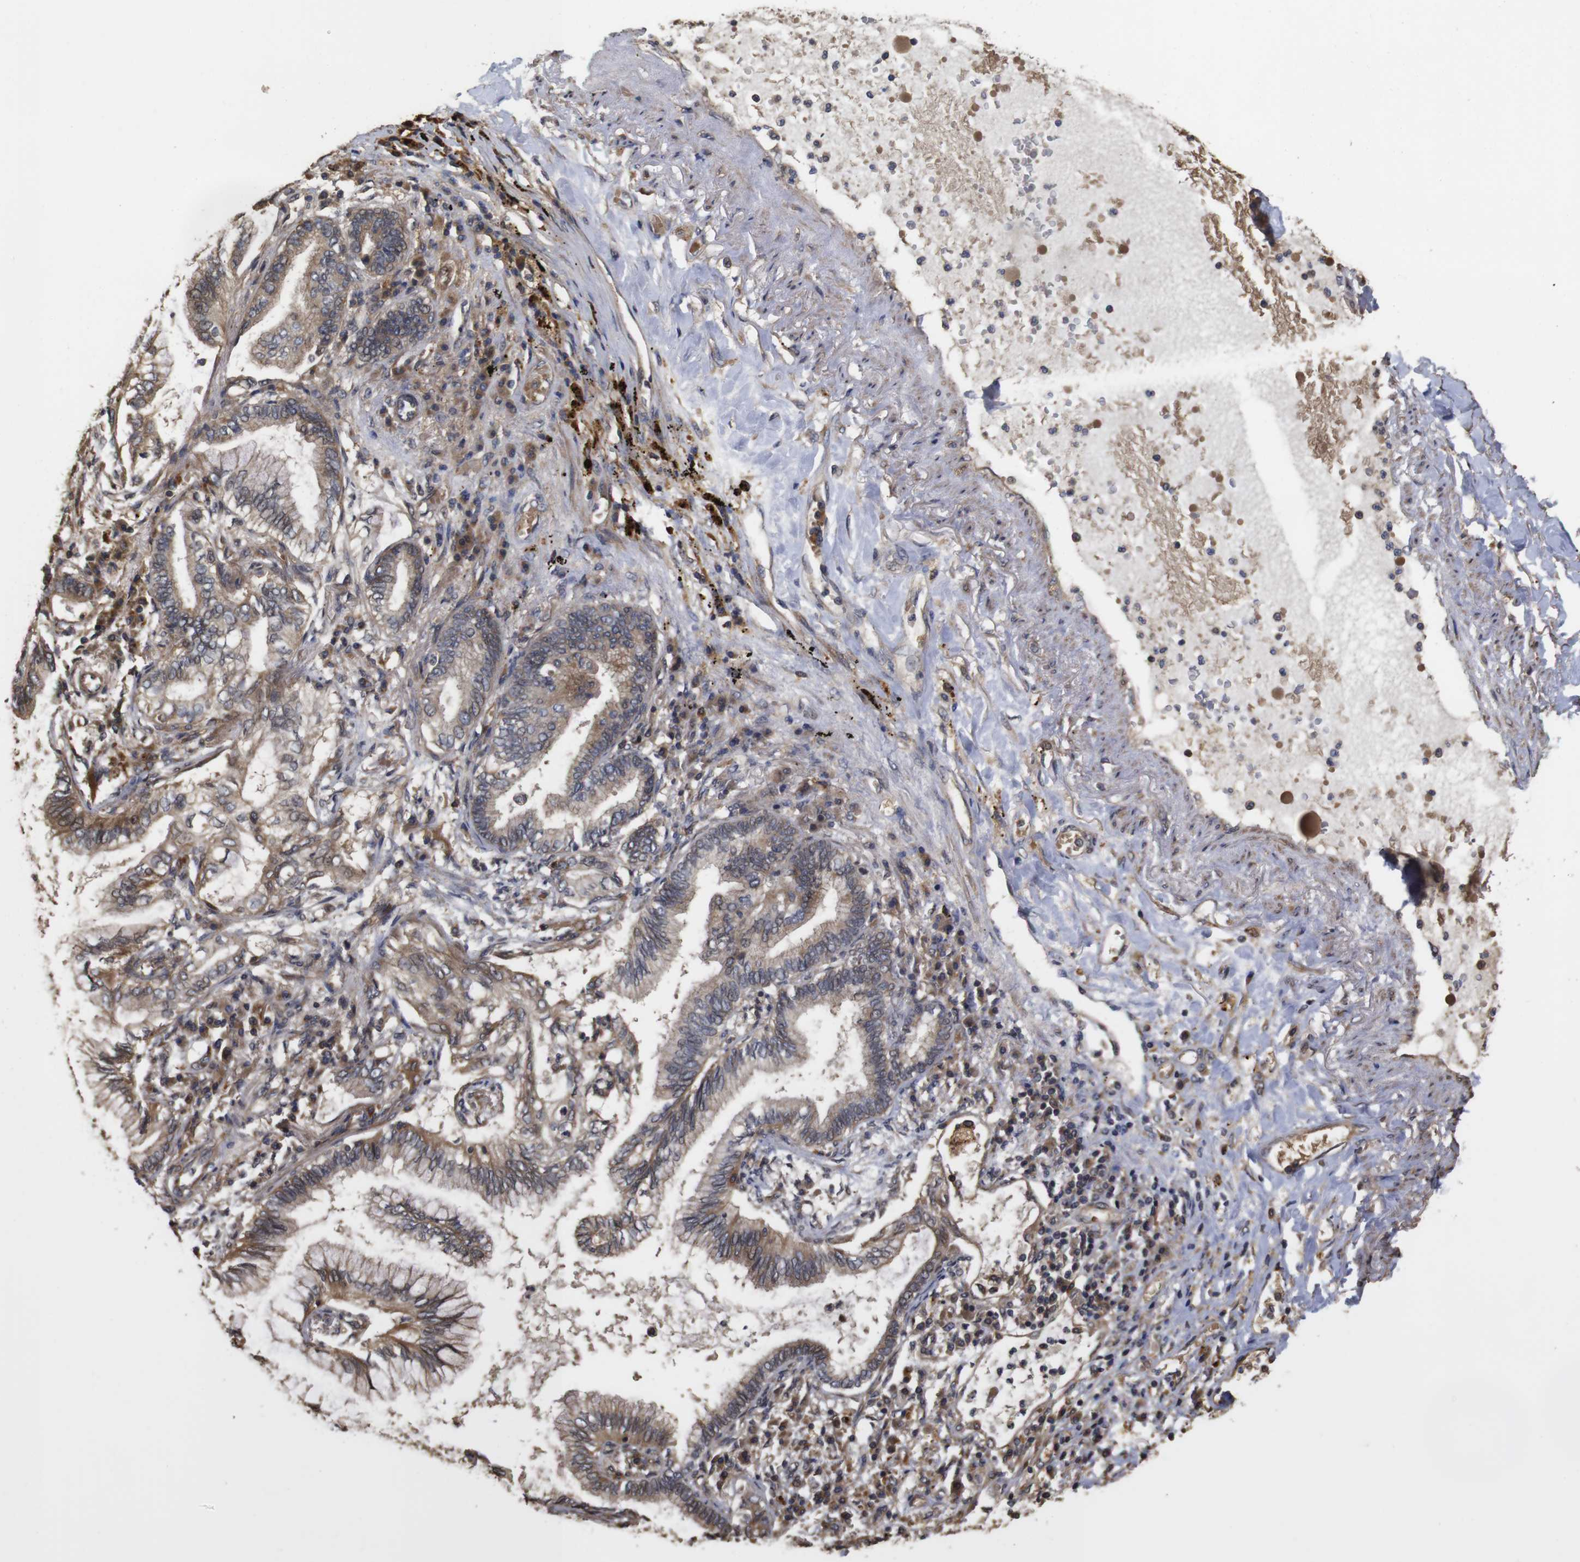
{"staining": {"intensity": "moderate", "quantity": "25%-75%", "location": "cytoplasmic/membranous"}, "tissue": "lung cancer", "cell_type": "Tumor cells", "image_type": "cancer", "snomed": [{"axis": "morphology", "description": "Normal tissue, NOS"}, {"axis": "morphology", "description": "Adenocarcinoma, NOS"}, {"axis": "topography", "description": "Bronchus"}, {"axis": "topography", "description": "Lung"}], "caption": "Protein staining of lung cancer (adenocarcinoma) tissue shows moderate cytoplasmic/membranous positivity in approximately 25%-75% of tumor cells.", "gene": "PTPN14", "patient": {"sex": "female", "age": 70}}